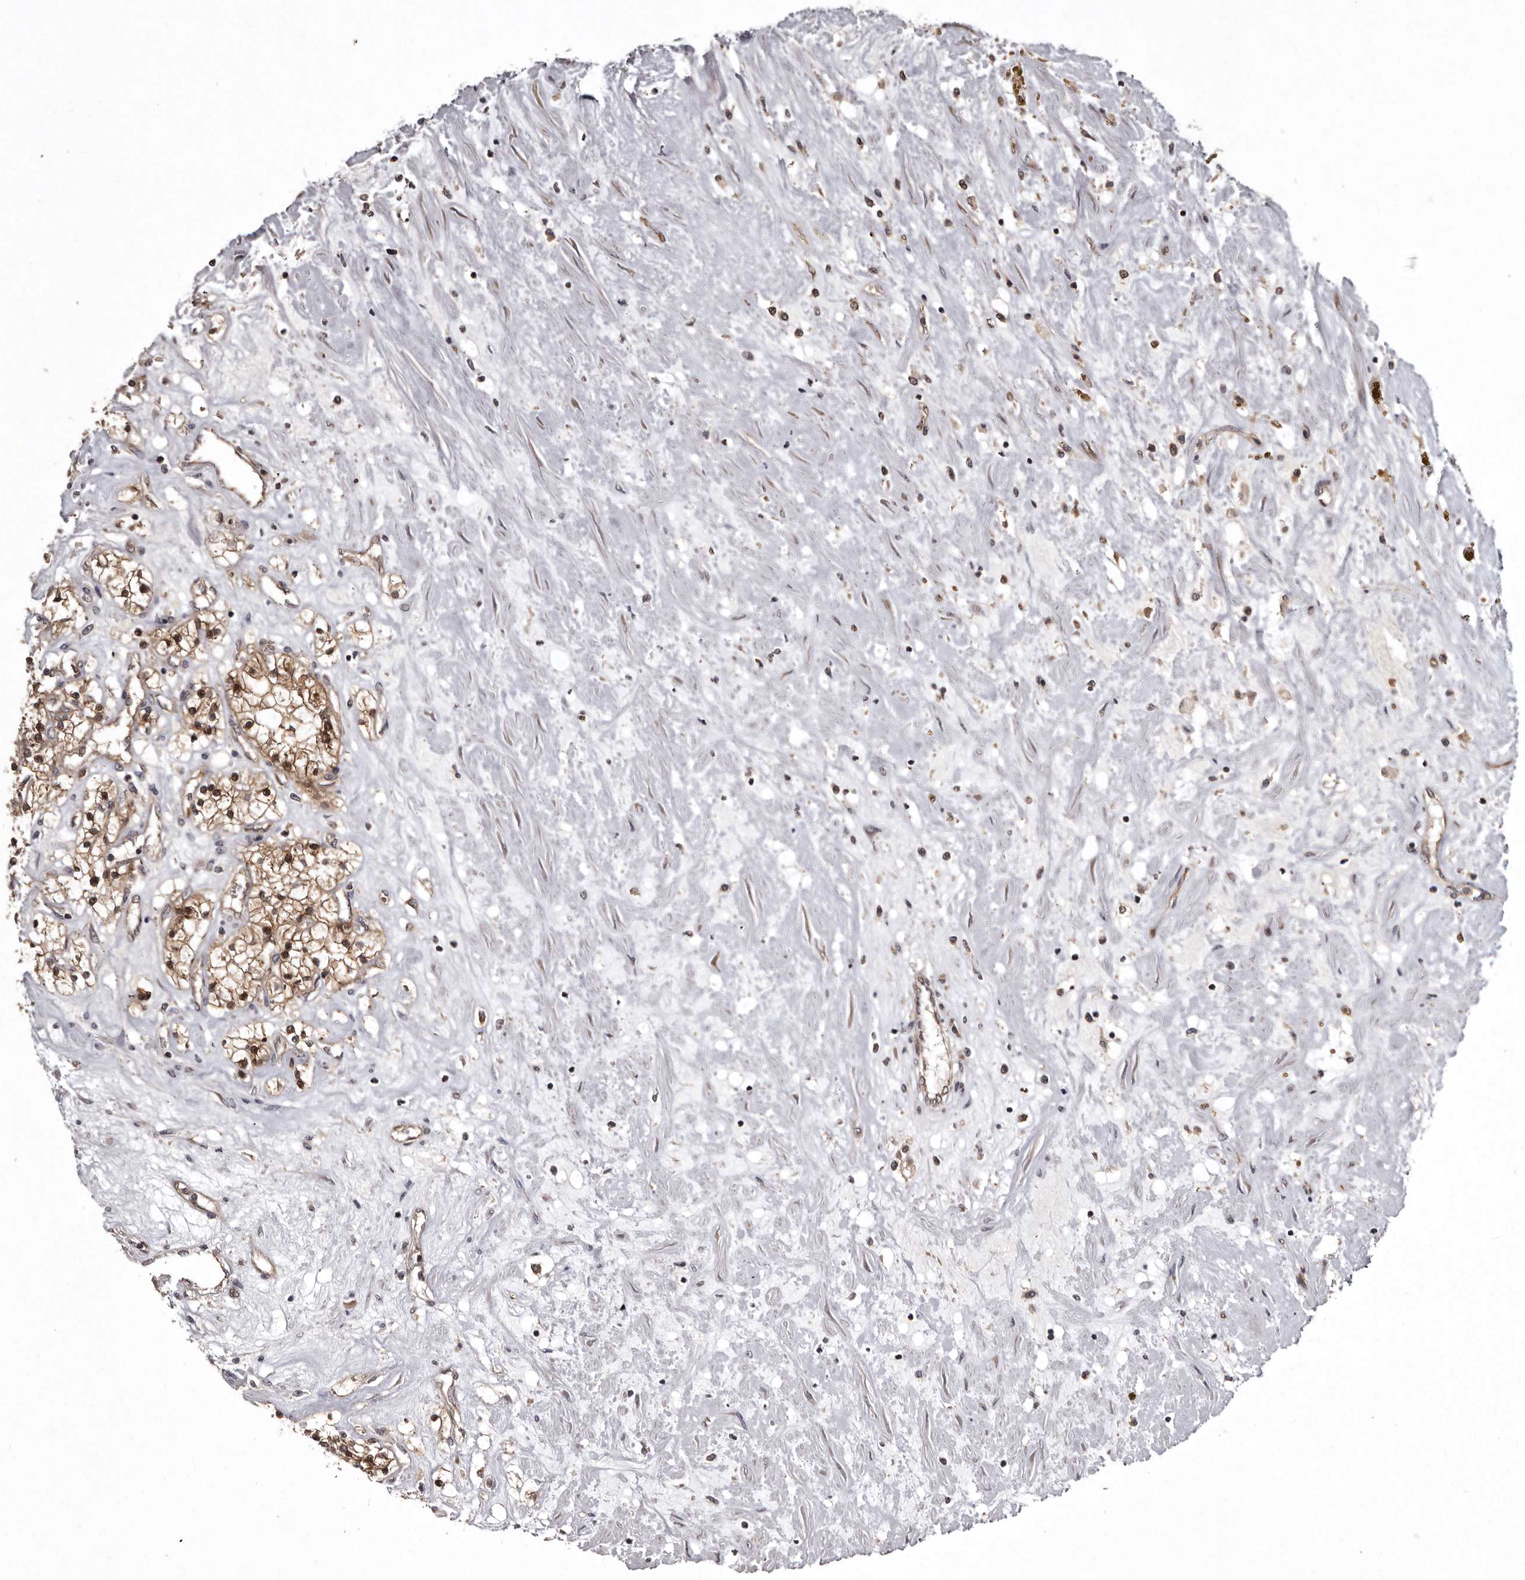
{"staining": {"intensity": "moderate", "quantity": ">75%", "location": "cytoplasmic/membranous"}, "tissue": "renal cancer", "cell_type": "Tumor cells", "image_type": "cancer", "snomed": [{"axis": "morphology", "description": "Normal tissue, NOS"}, {"axis": "morphology", "description": "Adenocarcinoma, NOS"}, {"axis": "topography", "description": "Kidney"}], "caption": "An image of renal cancer stained for a protein shows moderate cytoplasmic/membranous brown staining in tumor cells.", "gene": "DARS1", "patient": {"sex": "male", "age": 68}}